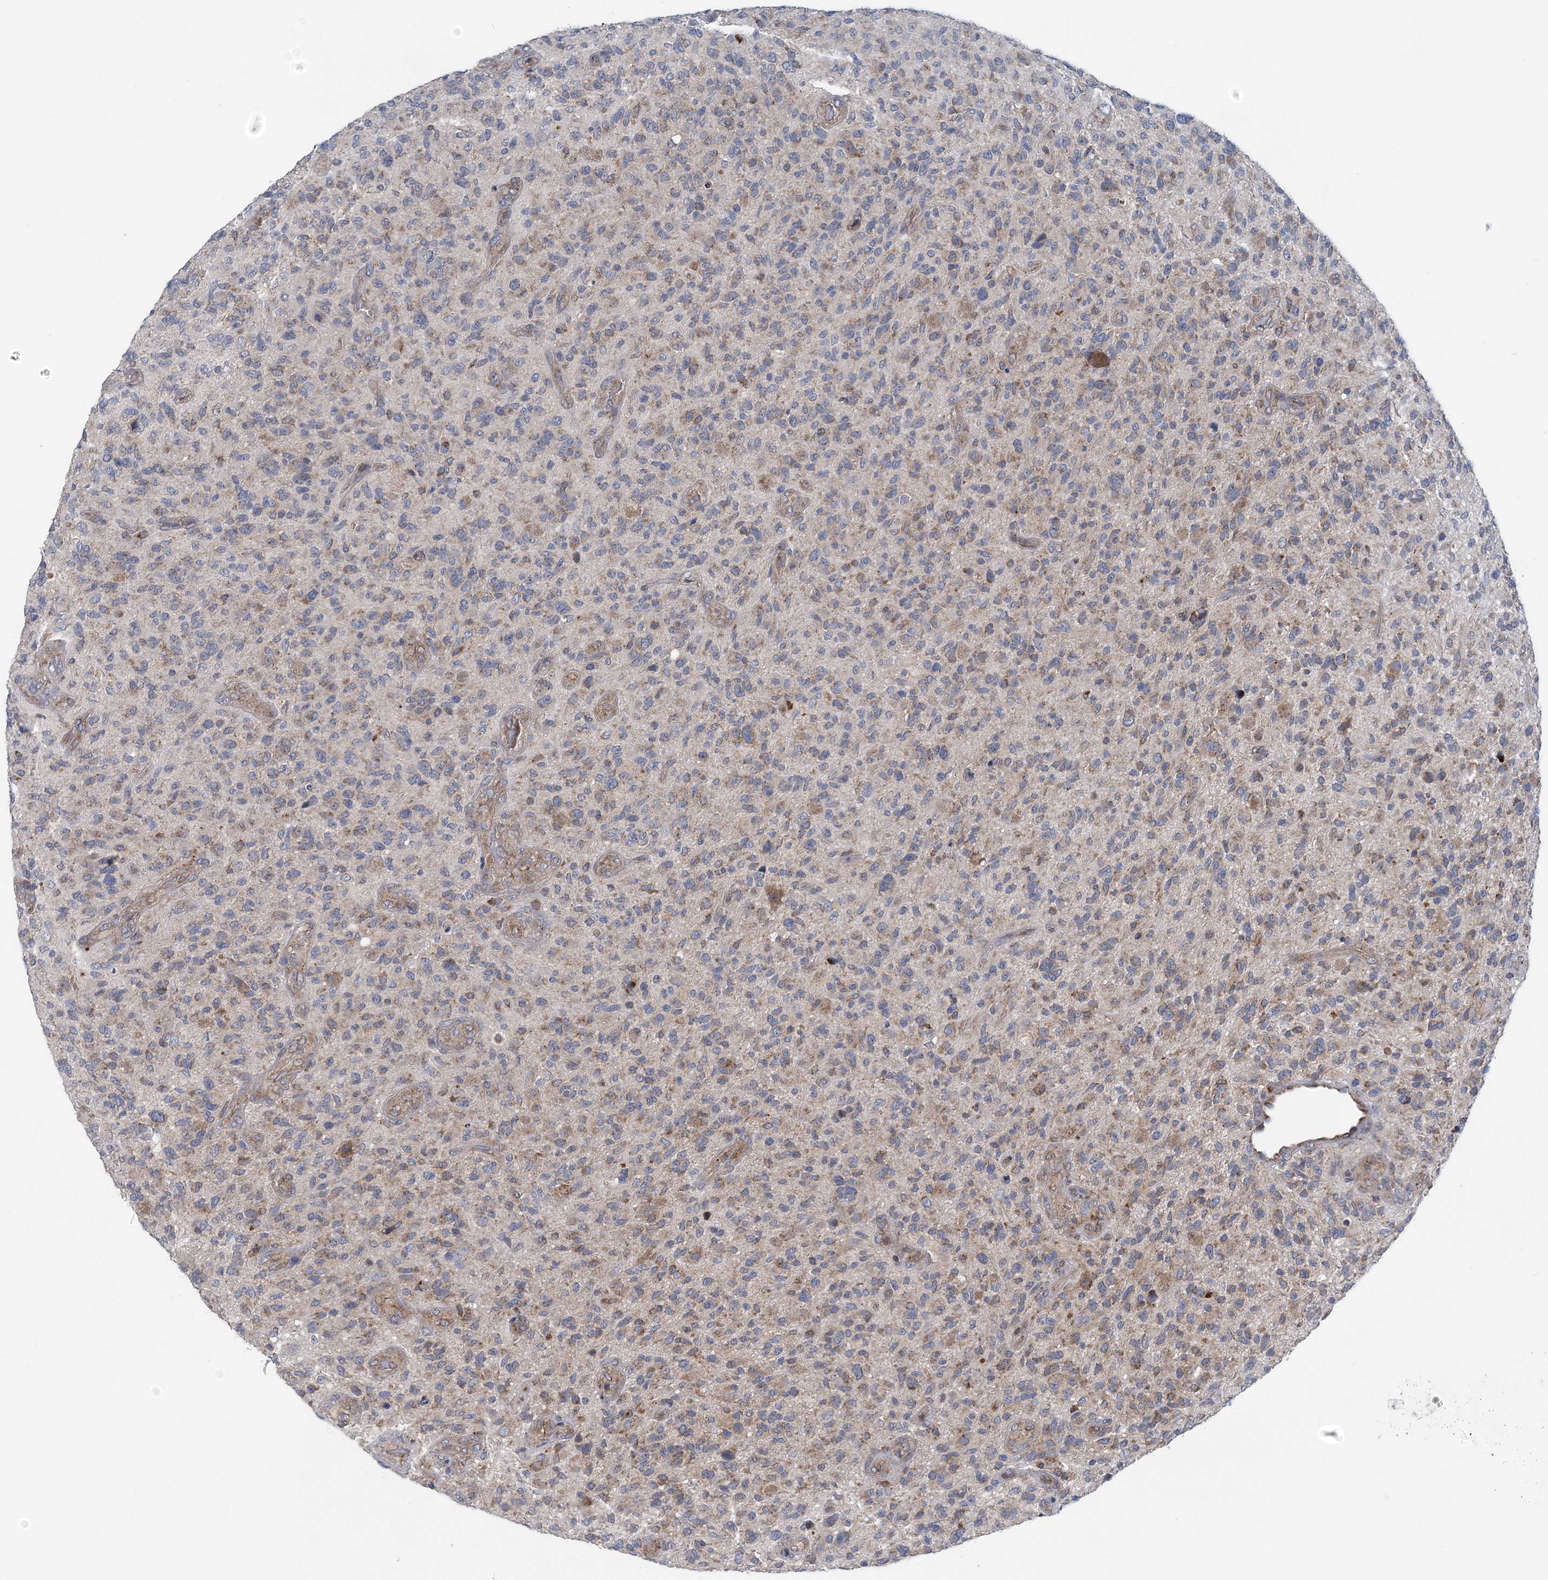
{"staining": {"intensity": "weak", "quantity": "25%-75%", "location": "cytoplasmic/membranous"}, "tissue": "glioma", "cell_type": "Tumor cells", "image_type": "cancer", "snomed": [{"axis": "morphology", "description": "Glioma, malignant, High grade"}, {"axis": "topography", "description": "Brain"}], "caption": "Immunohistochemistry (IHC) staining of malignant glioma (high-grade), which reveals low levels of weak cytoplasmic/membranous staining in approximately 25%-75% of tumor cells indicating weak cytoplasmic/membranous protein positivity. The staining was performed using DAB (3,3'-diaminobenzidine) (brown) for protein detection and nuclei were counterstained in hematoxylin (blue).", "gene": "COPE", "patient": {"sex": "male", "age": 47}}